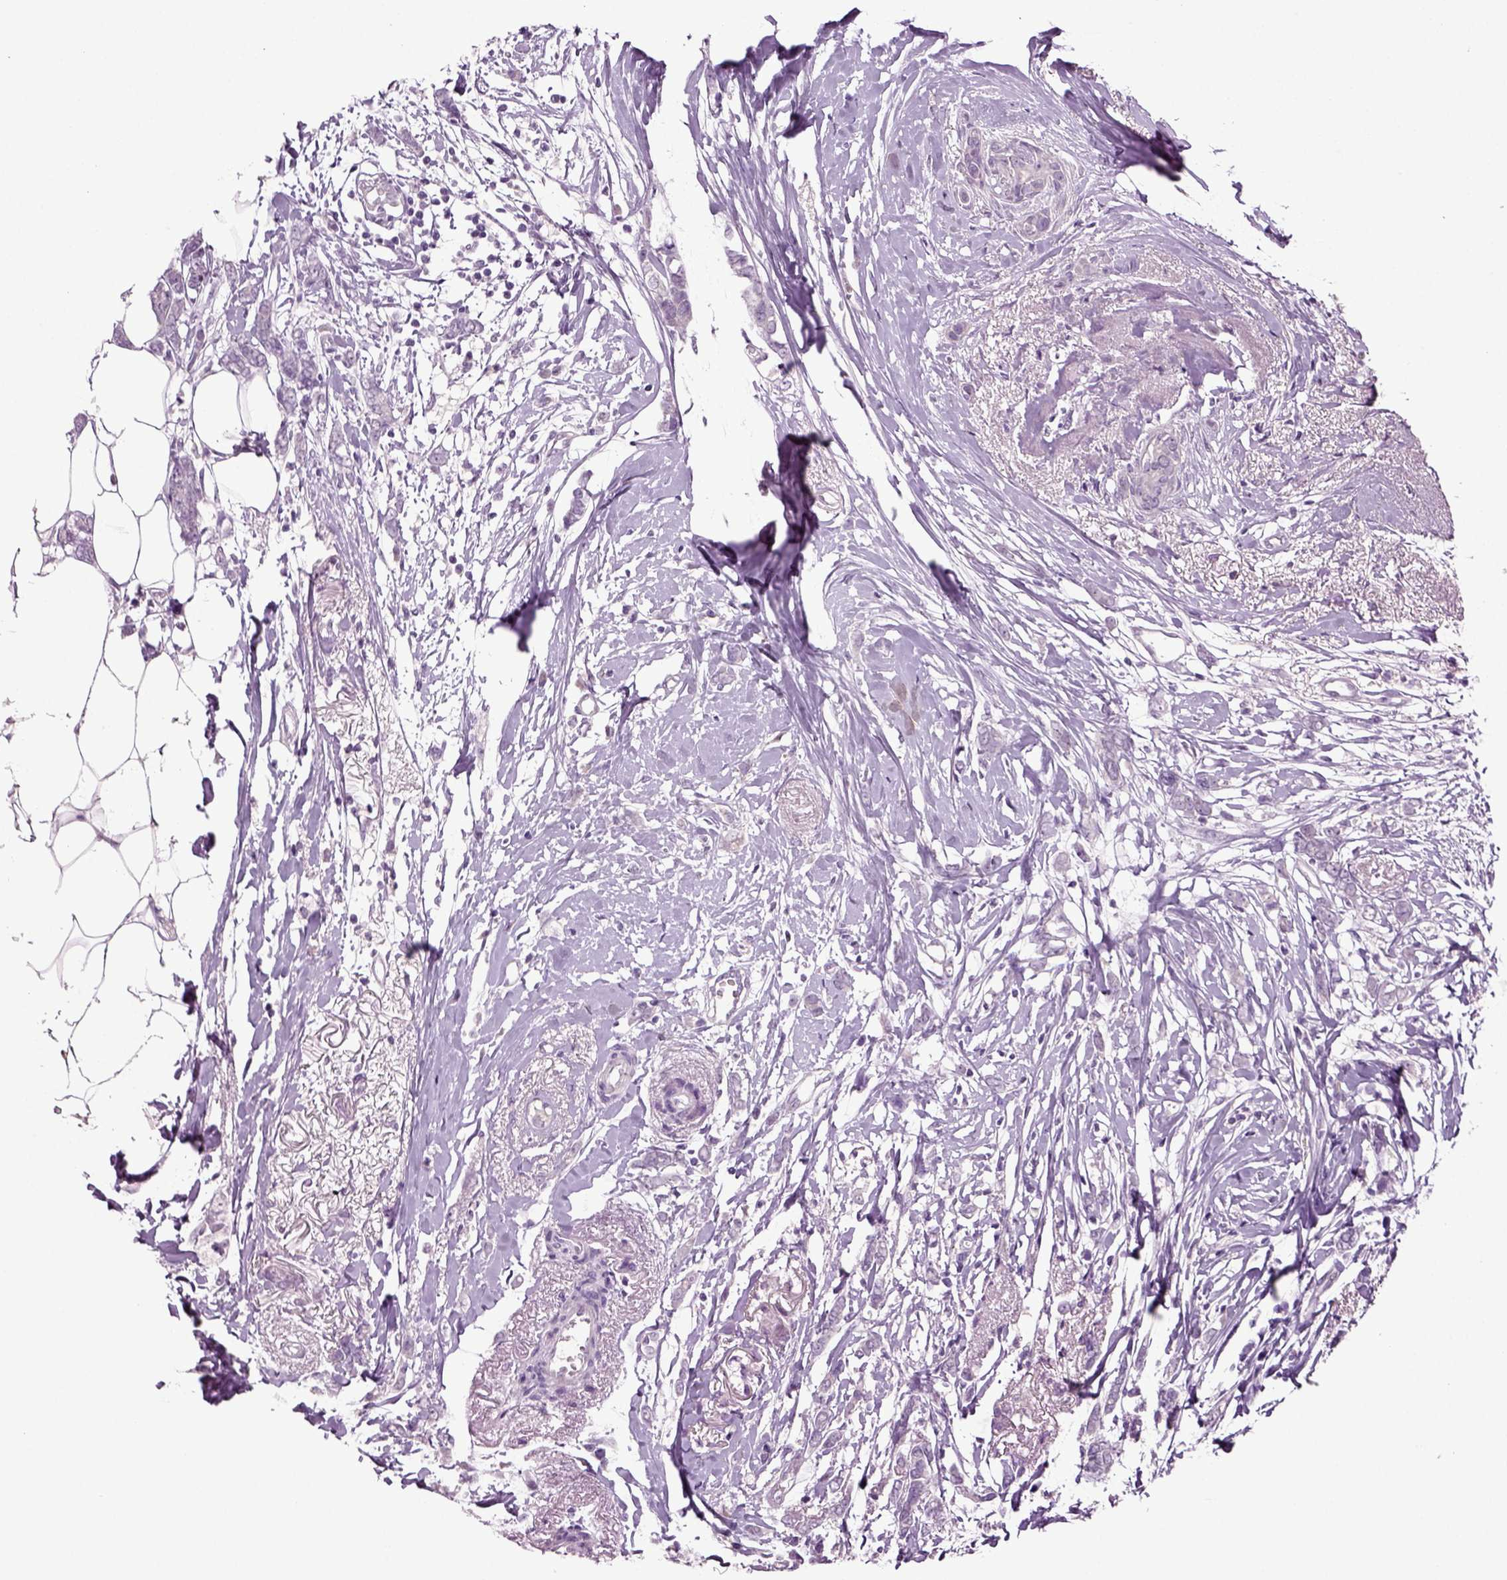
{"staining": {"intensity": "negative", "quantity": "none", "location": "none"}, "tissue": "breast cancer", "cell_type": "Tumor cells", "image_type": "cancer", "snomed": [{"axis": "morphology", "description": "Duct carcinoma"}, {"axis": "topography", "description": "Breast"}], "caption": "Immunohistochemistry (IHC) micrograph of human breast cancer stained for a protein (brown), which displays no positivity in tumor cells.", "gene": "SLC17A6", "patient": {"sex": "female", "age": 40}}